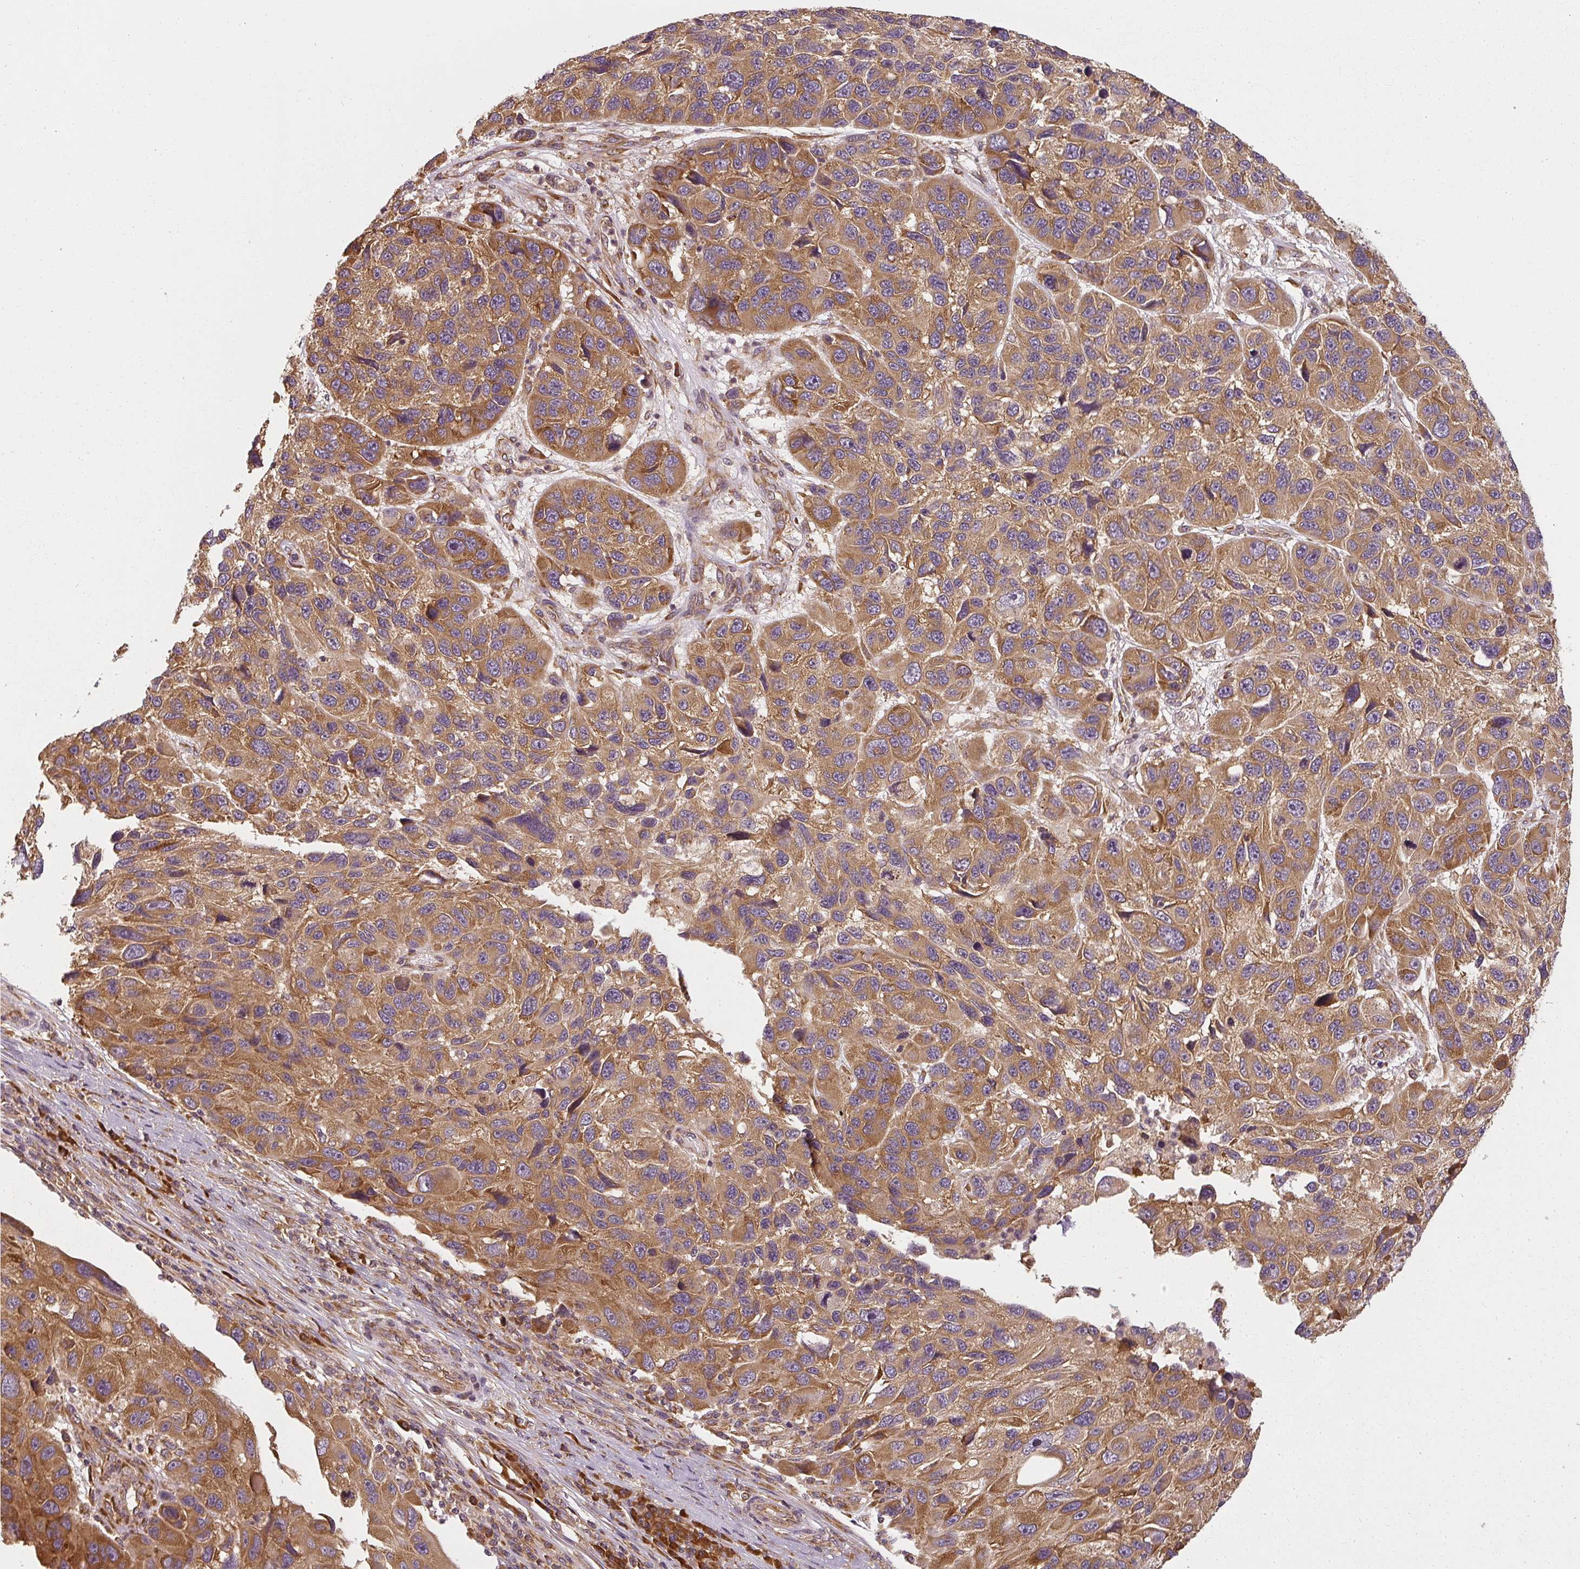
{"staining": {"intensity": "strong", "quantity": ">75%", "location": "cytoplasmic/membranous"}, "tissue": "melanoma", "cell_type": "Tumor cells", "image_type": "cancer", "snomed": [{"axis": "morphology", "description": "Malignant melanoma, NOS"}, {"axis": "topography", "description": "Skin"}], "caption": "The histopathology image exhibits staining of melanoma, revealing strong cytoplasmic/membranous protein staining (brown color) within tumor cells.", "gene": "RPL24", "patient": {"sex": "male", "age": 53}}